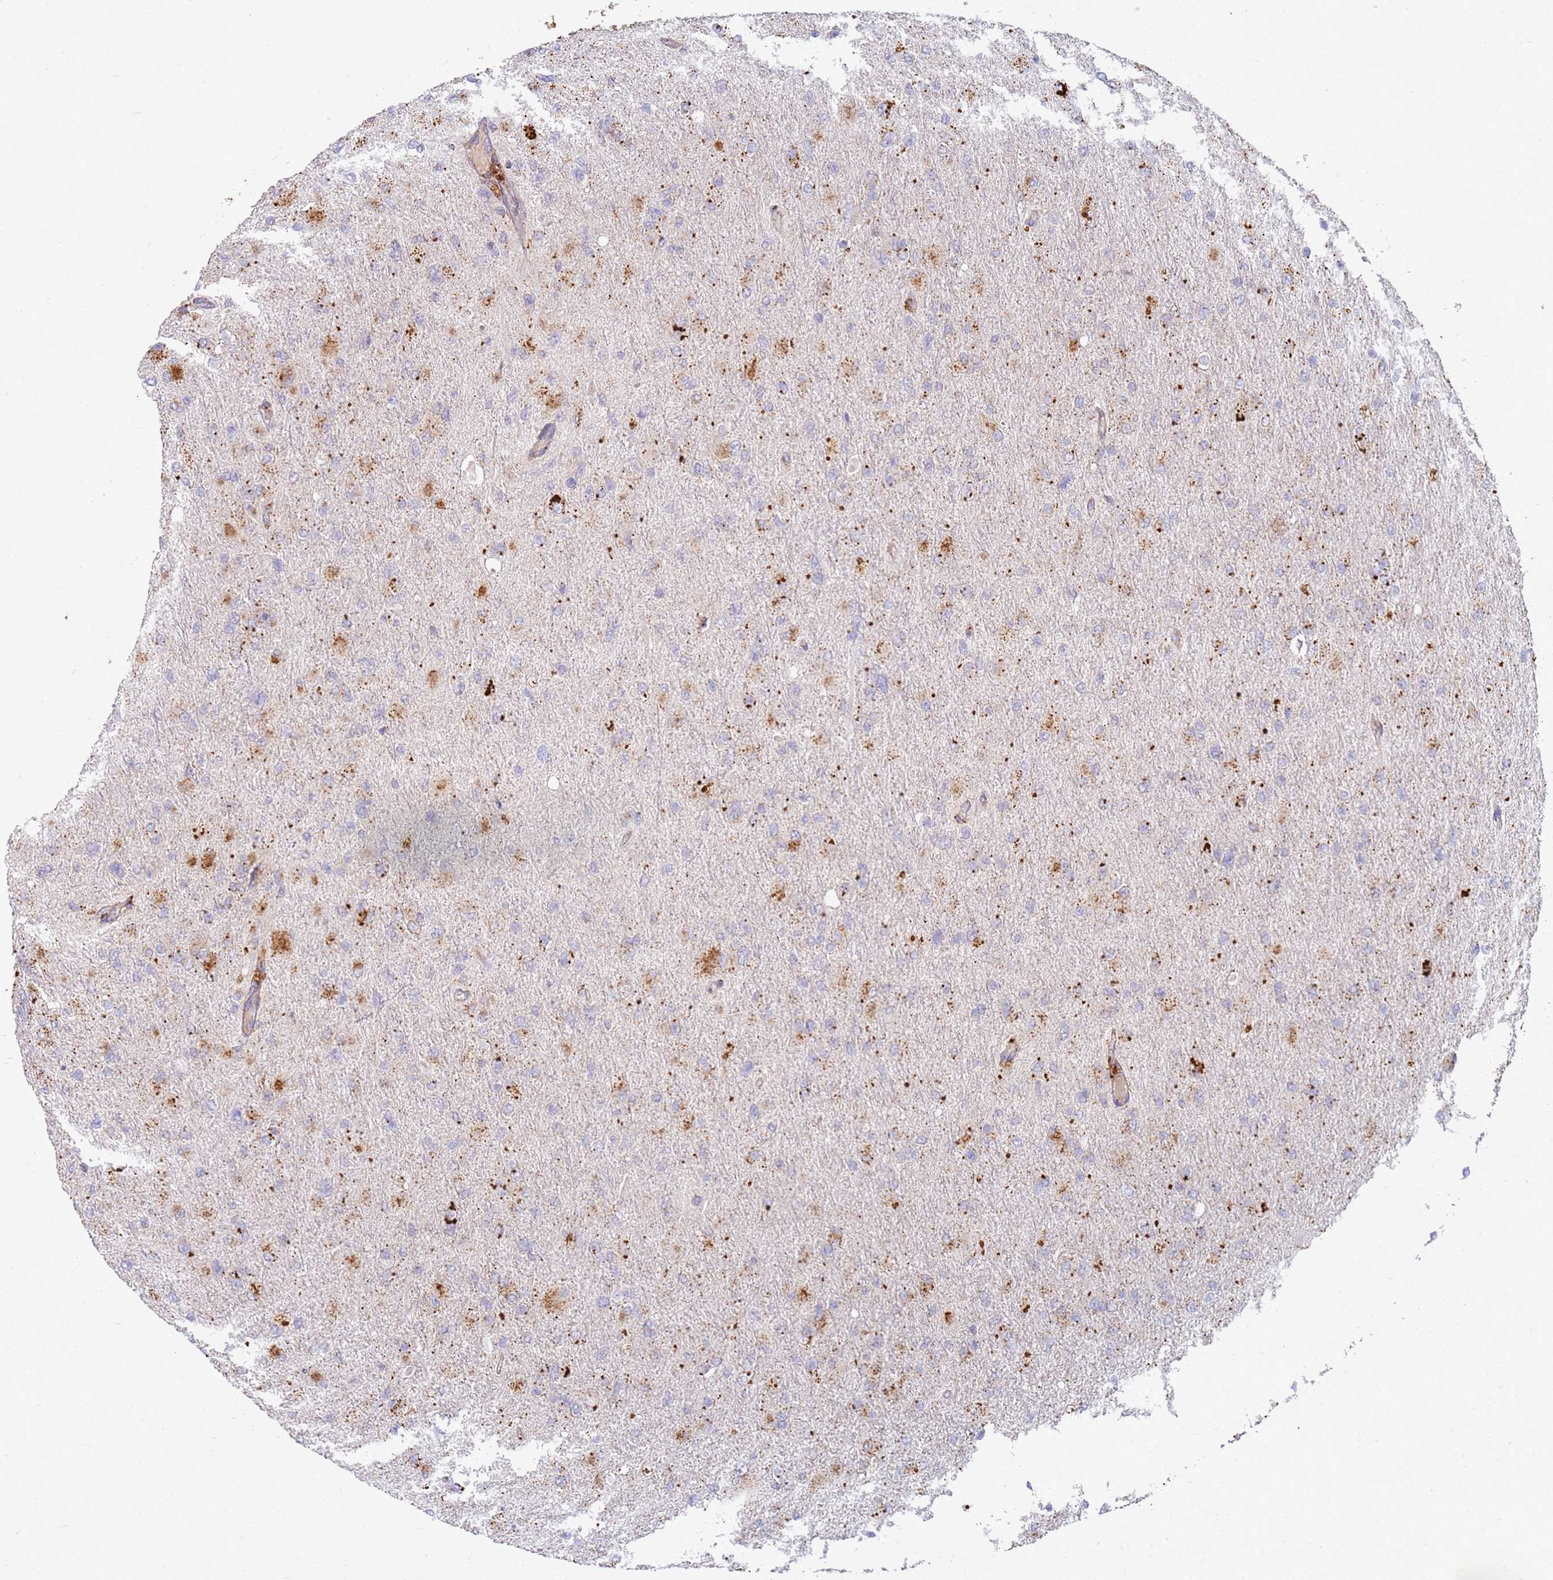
{"staining": {"intensity": "negative", "quantity": "none", "location": "none"}, "tissue": "glioma", "cell_type": "Tumor cells", "image_type": "cancer", "snomed": [{"axis": "morphology", "description": "Glioma, malignant, High grade"}, {"axis": "topography", "description": "Cerebral cortex"}], "caption": "An immunohistochemistry image of malignant high-grade glioma is shown. There is no staining in tumor cells of malignant high-grade glioma.", "gene": "TMEM229B", "patient": {"sex": "female", "age": 36}}